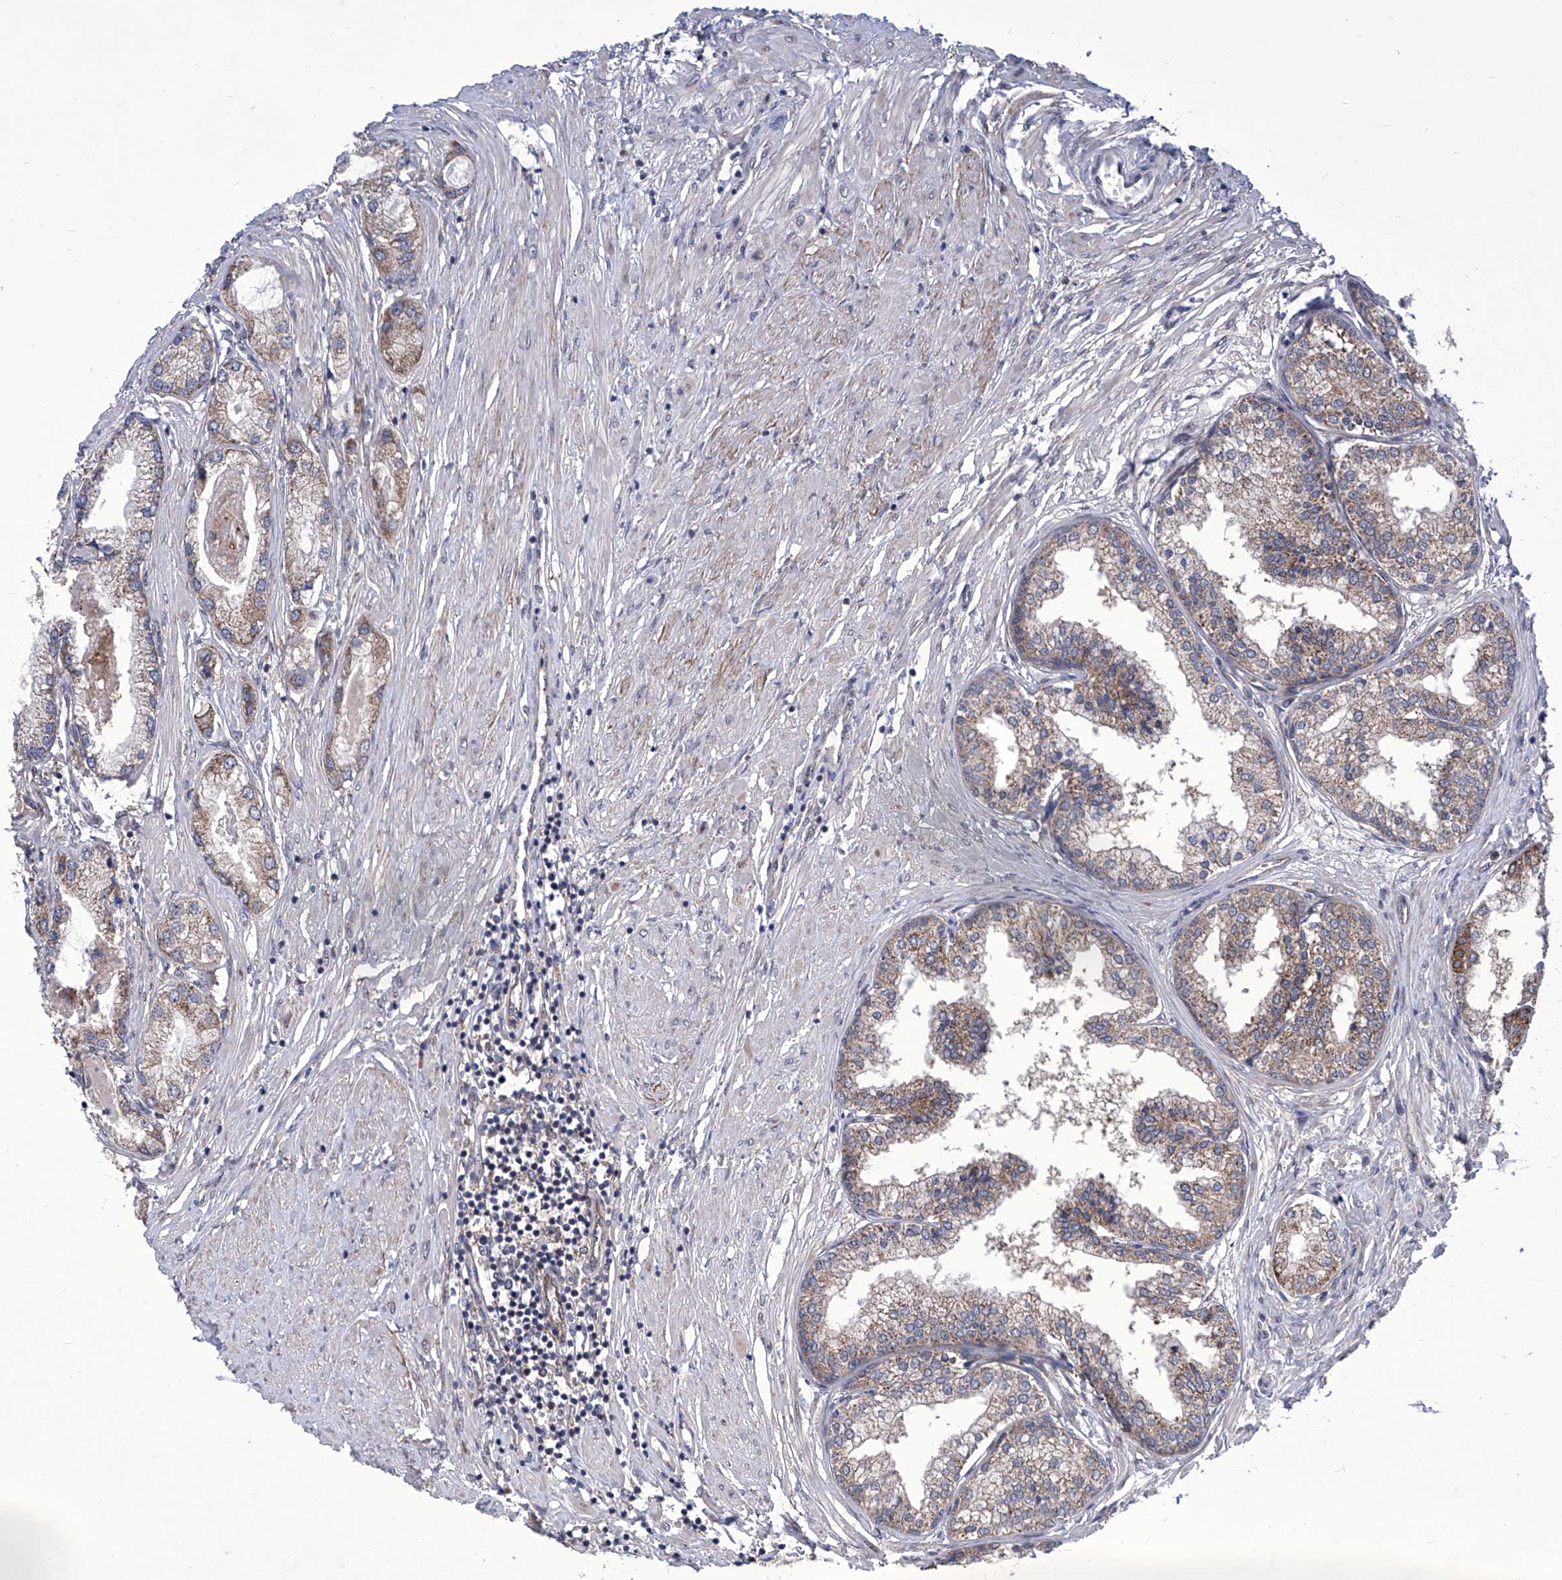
{"staining": {"intensity": "weak", "quantity": ">75%", "location": "cytoplasmic/membranous"}, "tissue": "prostate cancer", "cell_type": "Tumor cells", "image_type": "cancer", "snomed": [{"axis": "morphology", "description": "Adenocarcinoma, Low grade"}, {"axis": "topography", "description": "Prostate"}], "caption": "Prostate low-grade adenocarcinoma stained for a protein (brown) exhibits weak cytoplasmic/membranous positive expression in about >75% of tumor cells.", "gene": "KTI12", "patient": {"sex": "male", "age": 62}}